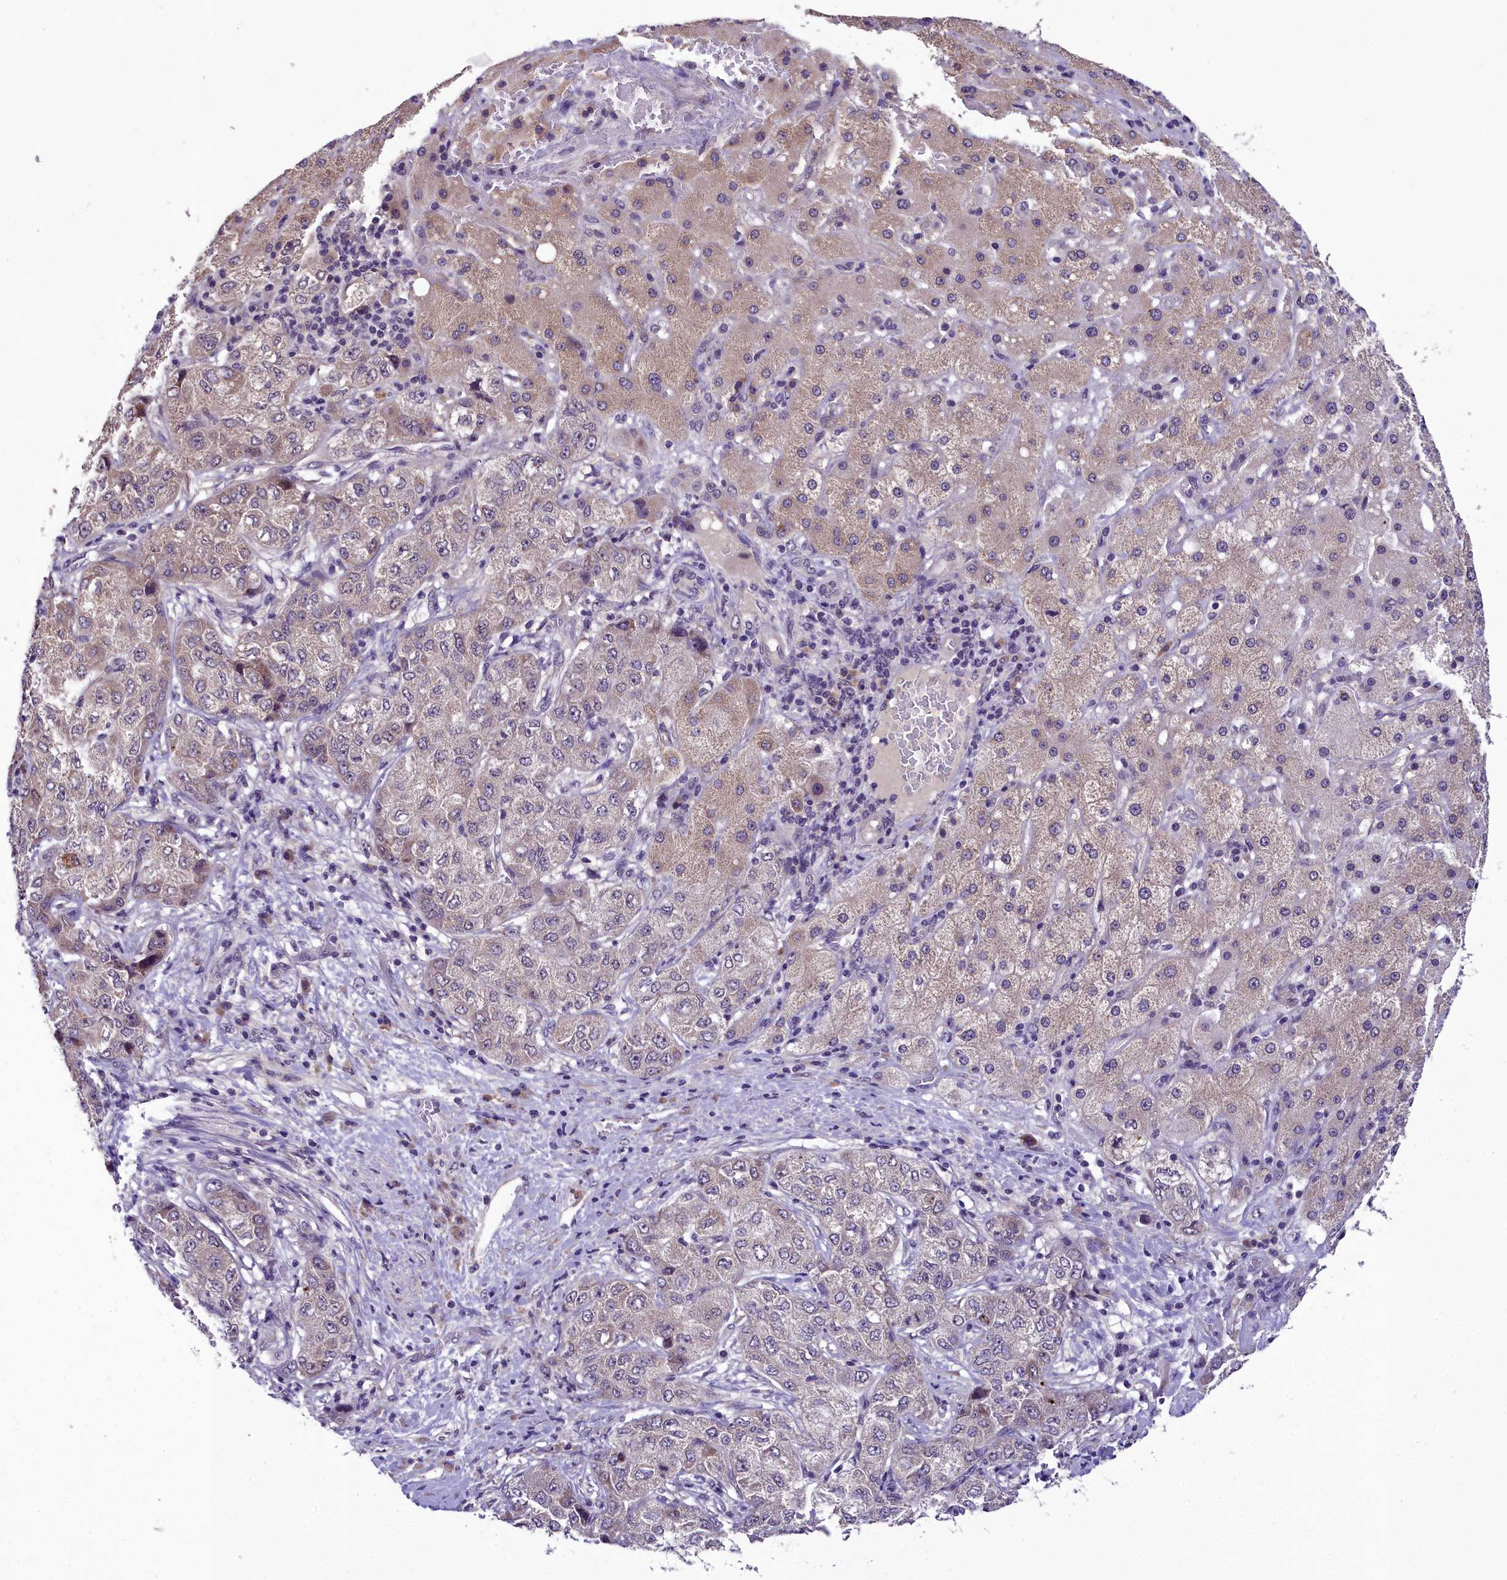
{"staining": {"intensity": "weak", "quantity": ">75%", "location": "cytoplasmic/membranous"}, "tissue": "liver cancer", "cell_type": "Tumor cells", "image_type": "cancer", "snomed": [{"axis": "morphology", "description": "Carcinoma, Hepatocellular, NOS"}, {"axis": "topography", "description": "Liver"}], "caption": "This is a photomicrograph of immunohistochemistry (IHC) staining of hepatocellular carcinoma (liver), which shows weak staining in the cytoplasmic/membranous of tumor cells.", "gene": "ZNF333", "patient": {"sex": "male", "age": 80}}